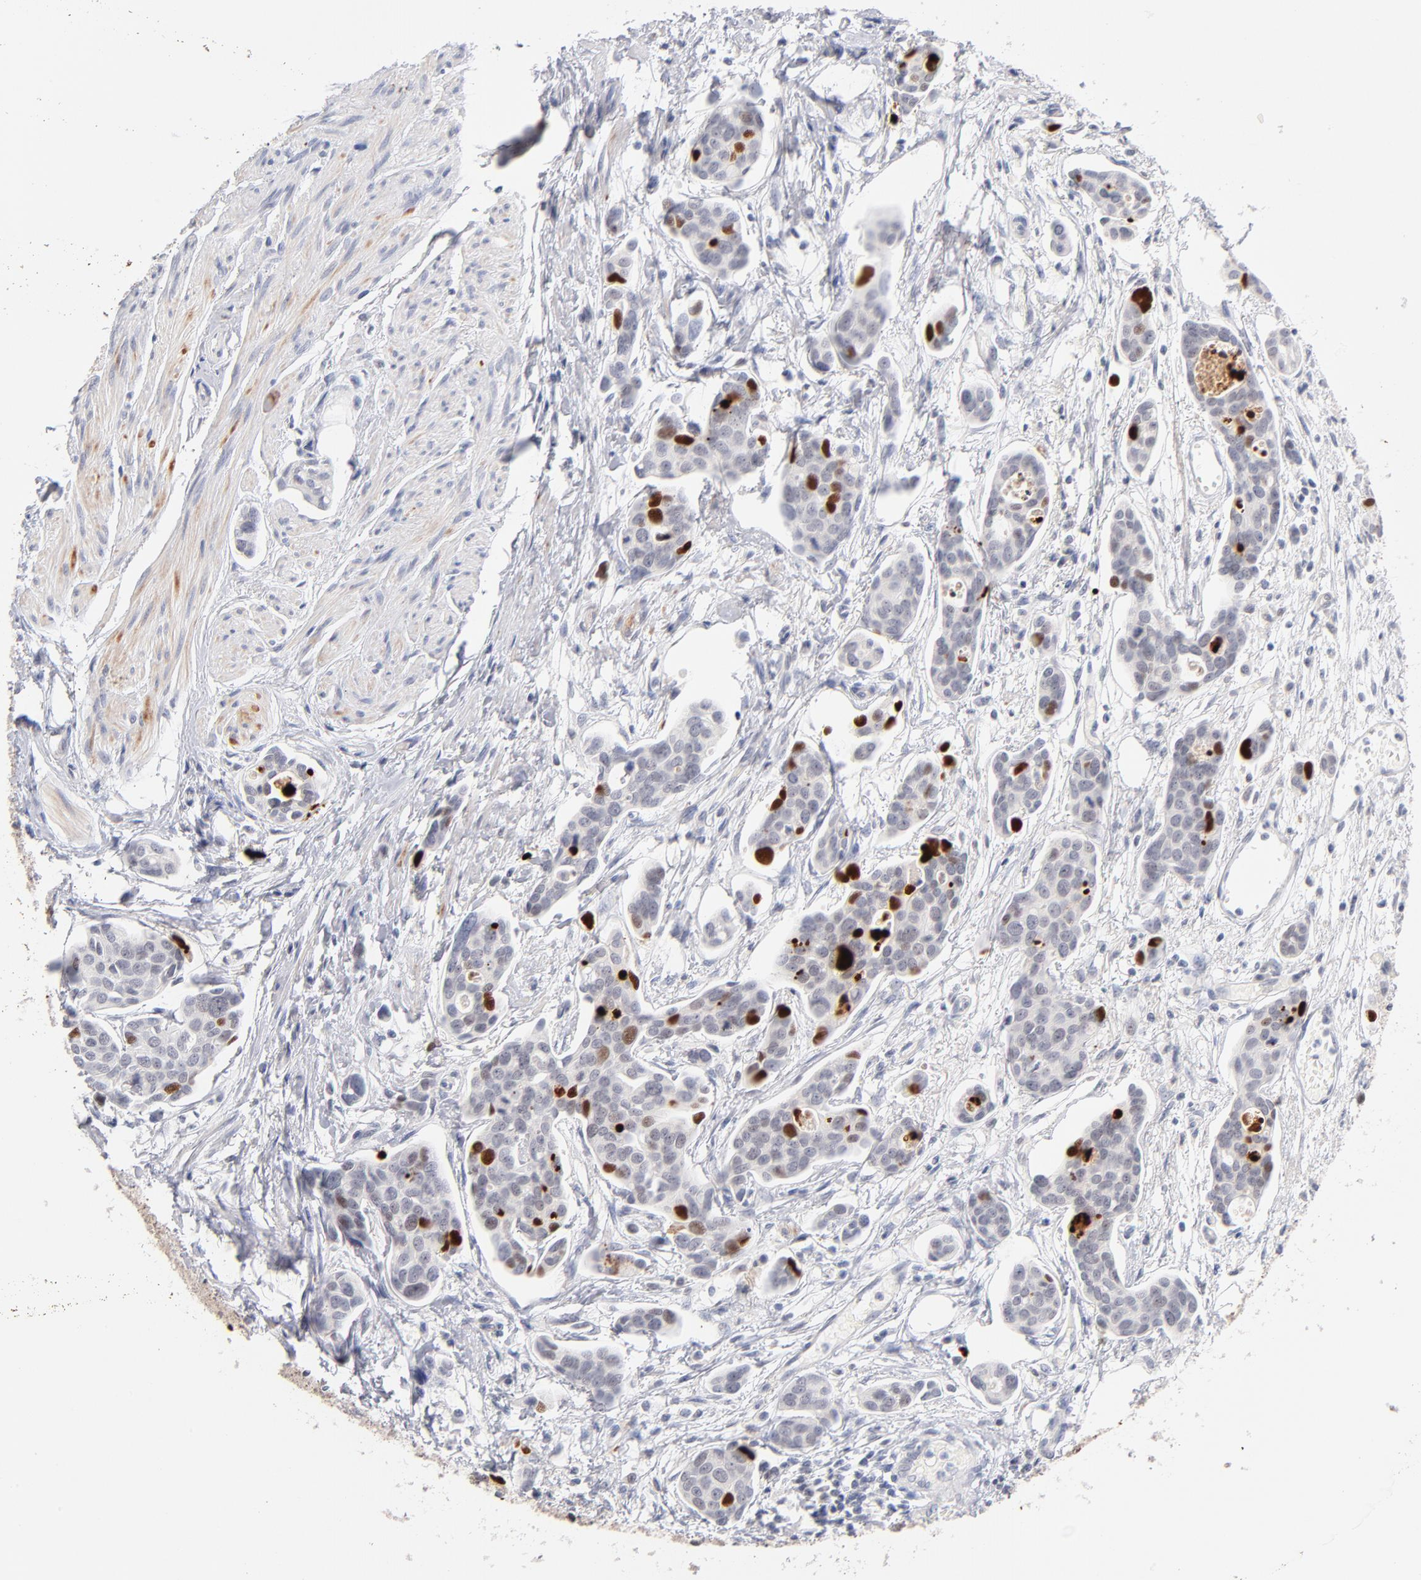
{"staining": {"intensity": "moderate", "quantity": "<25%", "location": "nuclear"}, "tissue": "urothelial cancer", "cell_type": "Tumor cells", "image_type": "cancer", "snomed": [{"axis": "morphology", "description": "Urothelial carcinoma, High grade"}, {"axis": "topography", "description": "Urinary bladder"}], "caption": "Urothelial cancer tissue demonstrates moderate nuclear staining in approximately <25% of tumor cells (DAB (3,3'-diaminobenzidine) = brown stain, brightfield microscopy at high magnification).", "gene": "PARP1", "patient": {"sex": "male", "age": 78}}